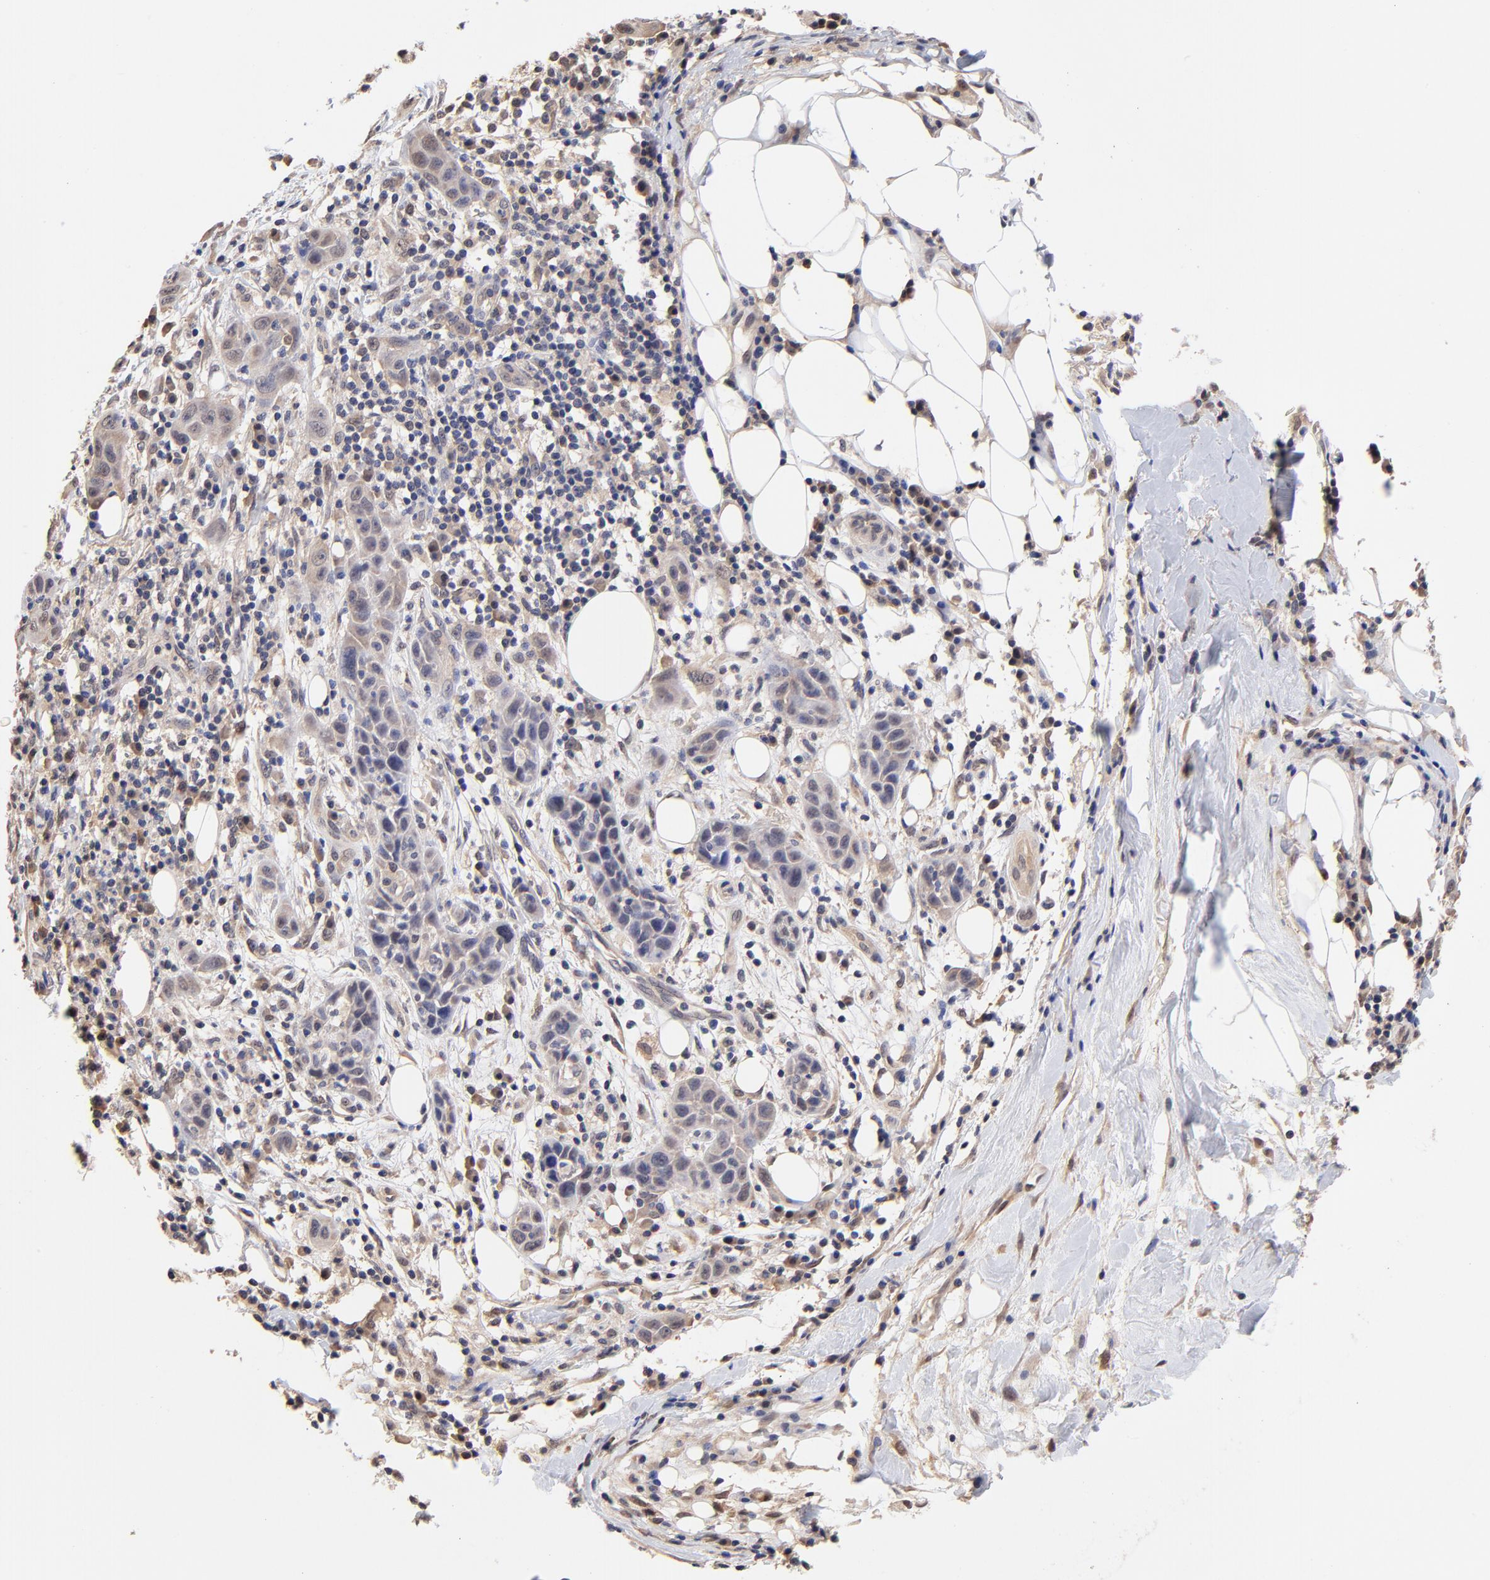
{"staining": {"intensity": "weak", "quantity": "25%-75%", "location": "cytoplasmic/membranous,nuclear"}, "tissue": "skin cancer", "cell_type": "Tumor cells", "image_type": "cancer", "snomed": [{"axis": "morphology", "description": "Squamous cell carcinoma, NOS"}, {"axis": "topography", "description": "Skin"}], "caption": "Immunohistochemistry (IHC) (DAB) staining of human skin squamous cell carcinoma displays weak cytoplasmic/membranous and nuclear protein staining in approximately 25%-75% of tumor cells.", "gene": "TXNL1", "patient": {"sex": "male", "age": 84}}